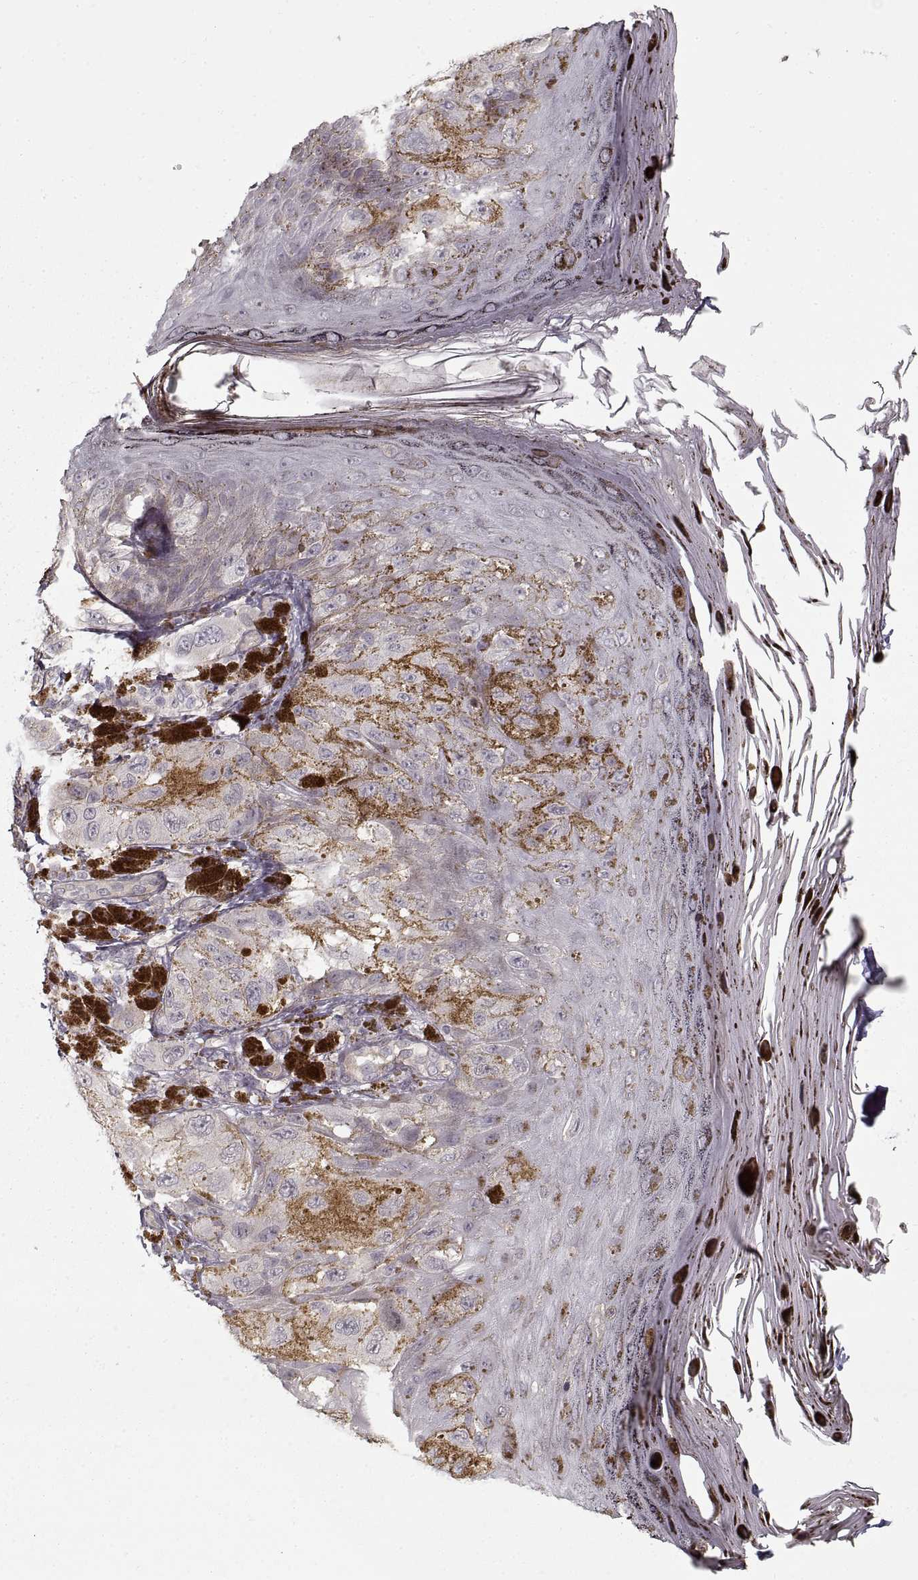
{"staining": {"intensity": "negative", "quantity": "none", "location": "none"}, "tissue": "melanoma", "cell_type": "Tumor cells", "image_type": "cancer", "snomed": [{"axis": "morphology", "description": "Malignant melanoma, NOS"}, {"axis": "topography", "description": "Skin"}], "caption": "DAB (3,3'-diaminobenzidine) immunohistochemical staining of human melanoma reveals no significant expression in tumor cells.", "gene": "LAMB2", "patient": {"sex": "male", "age": 36}}